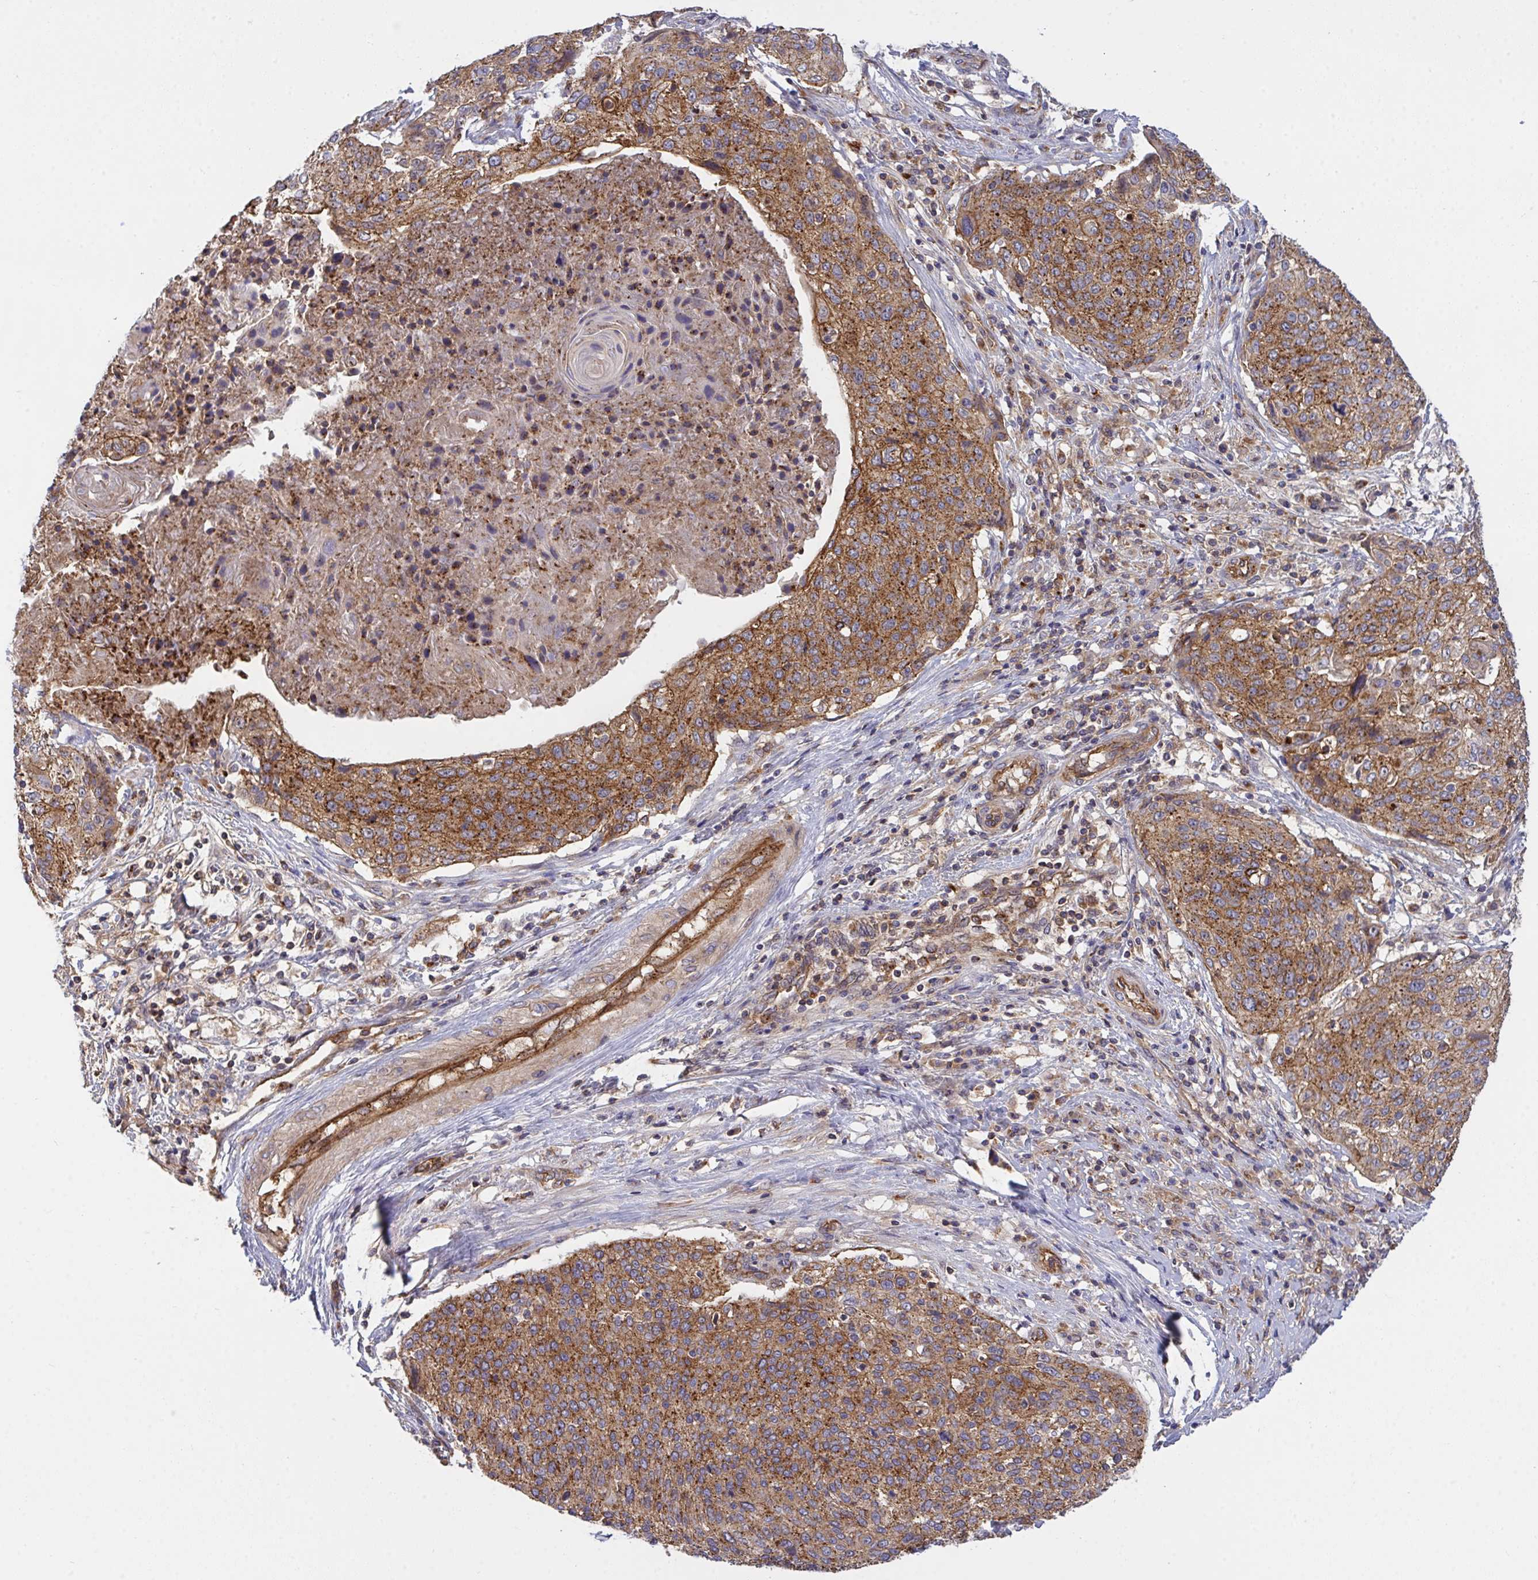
{"staining": {"intensity": "strong", "quantity": ">75%", "location": "cytoplasmic/membranous"}, "tissue": "cervical cancer", "cell_type": "Tumor cells", "image_type": "cancer", "snomed": [{"axis": "morphology", "description": "Squamous cell carcinoma, NOS"}, {"axis": "topography", "description": "Cervix"}], "caption": "Strong cytoplasmic/membranous expression for a protein is identified in approximately >75% of tumor cells of cervical cancer using IHC.", "gene": "C4orf36", "patient": {"sex": "female", "age": 31}}